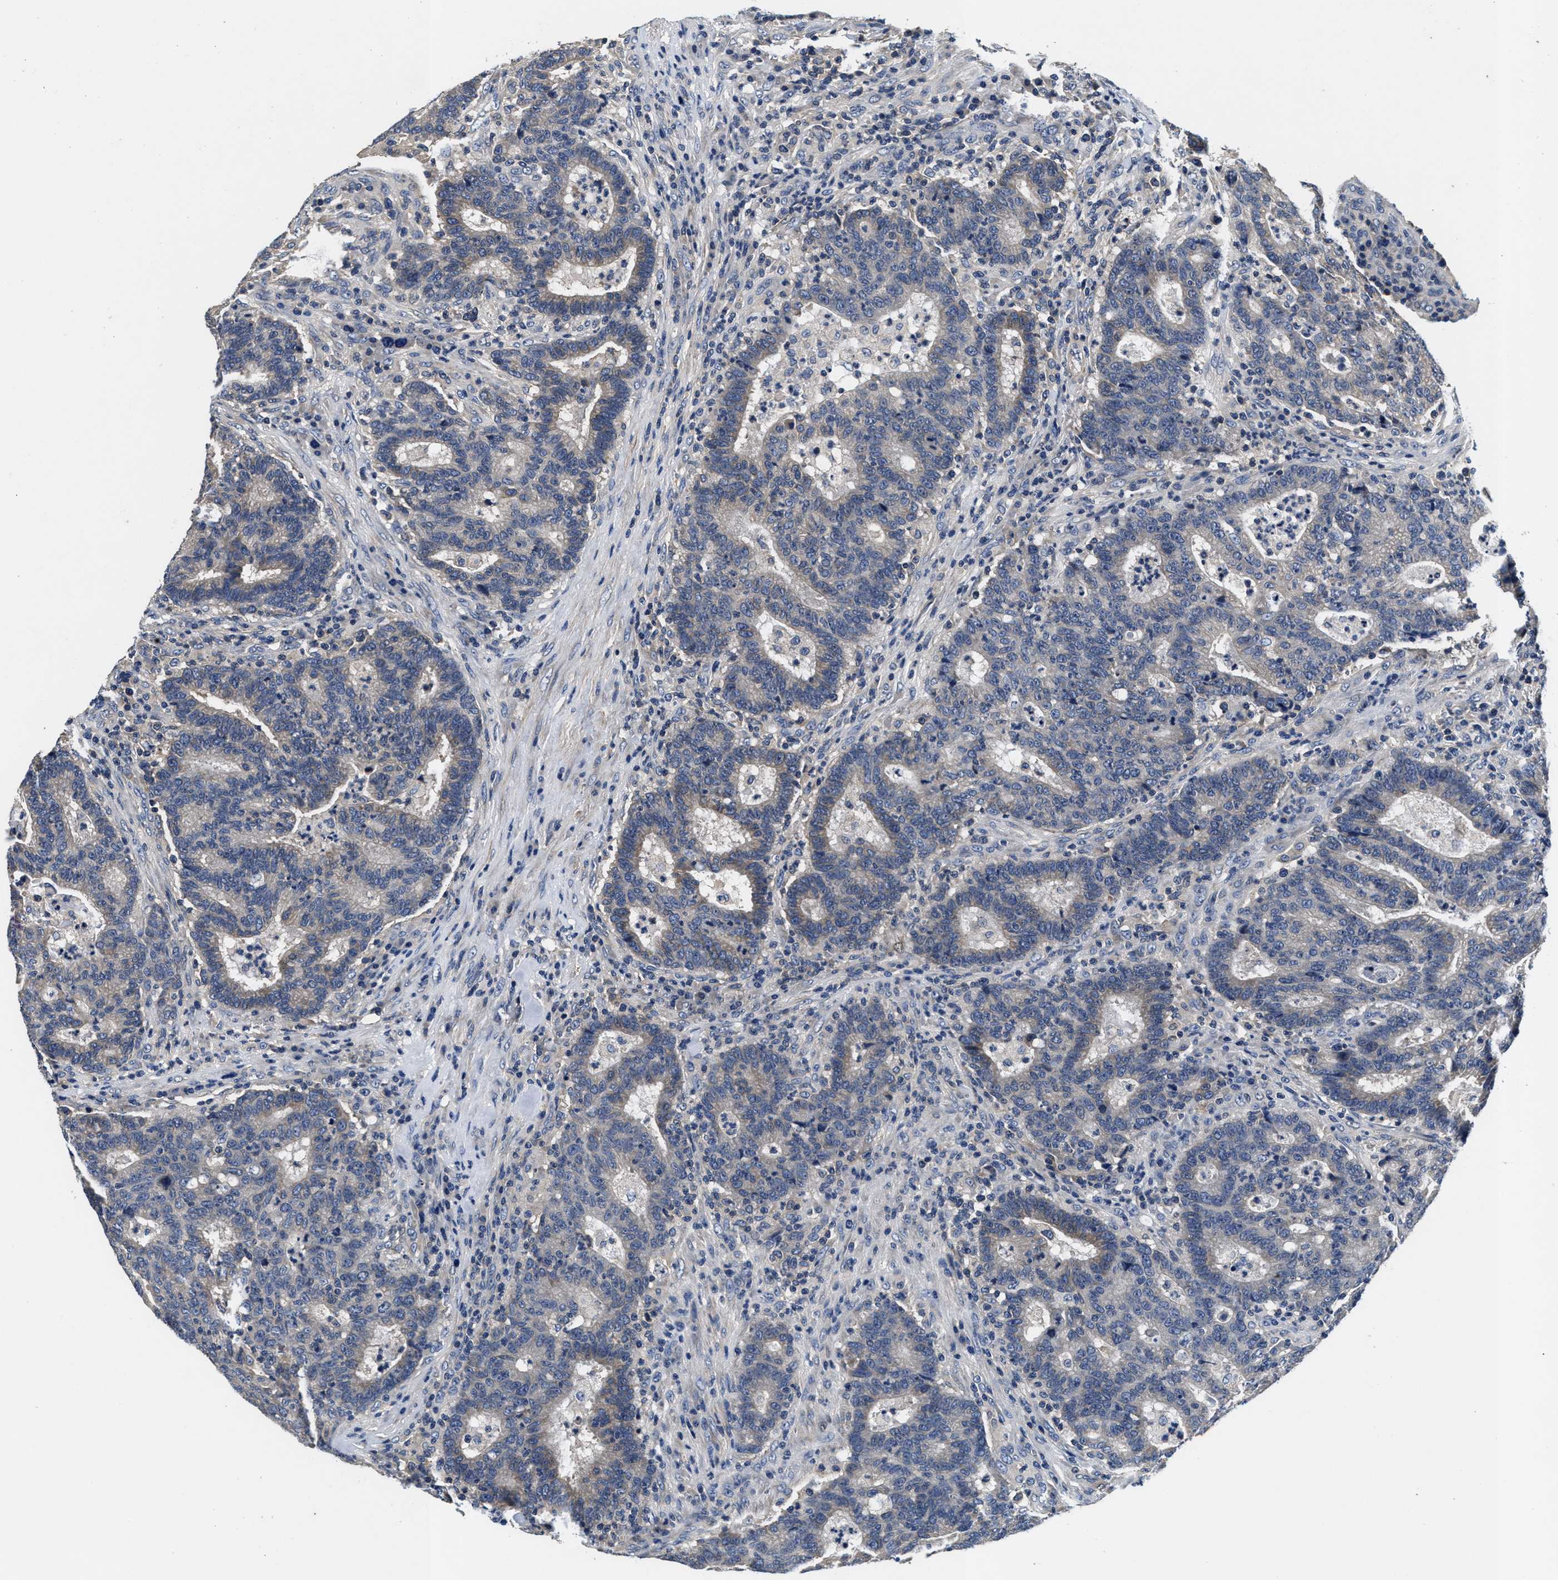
{"staining": {"intensity": "weak", "quantity": "25%-75%", "location": "cytoplasmic/membranous"}, "tissue": "colorectal cancer", "cell_type": "Tumor cells", "image_type": "cancer", "snomed": [{"axis": "morphology", "description": "Adenocarcinoma, NOS"}, {"axis": "topography", "description": "Colon"}], "caption": "Immunohistochemical staining of human adenocarcinoma (colorectal) reveals weak cytoplasmic/membranous protein positivity in approximately 25%-75% of tumor cells.", "gene": "ANKIB1", "patient": {"sex": "female", "age": 75}}